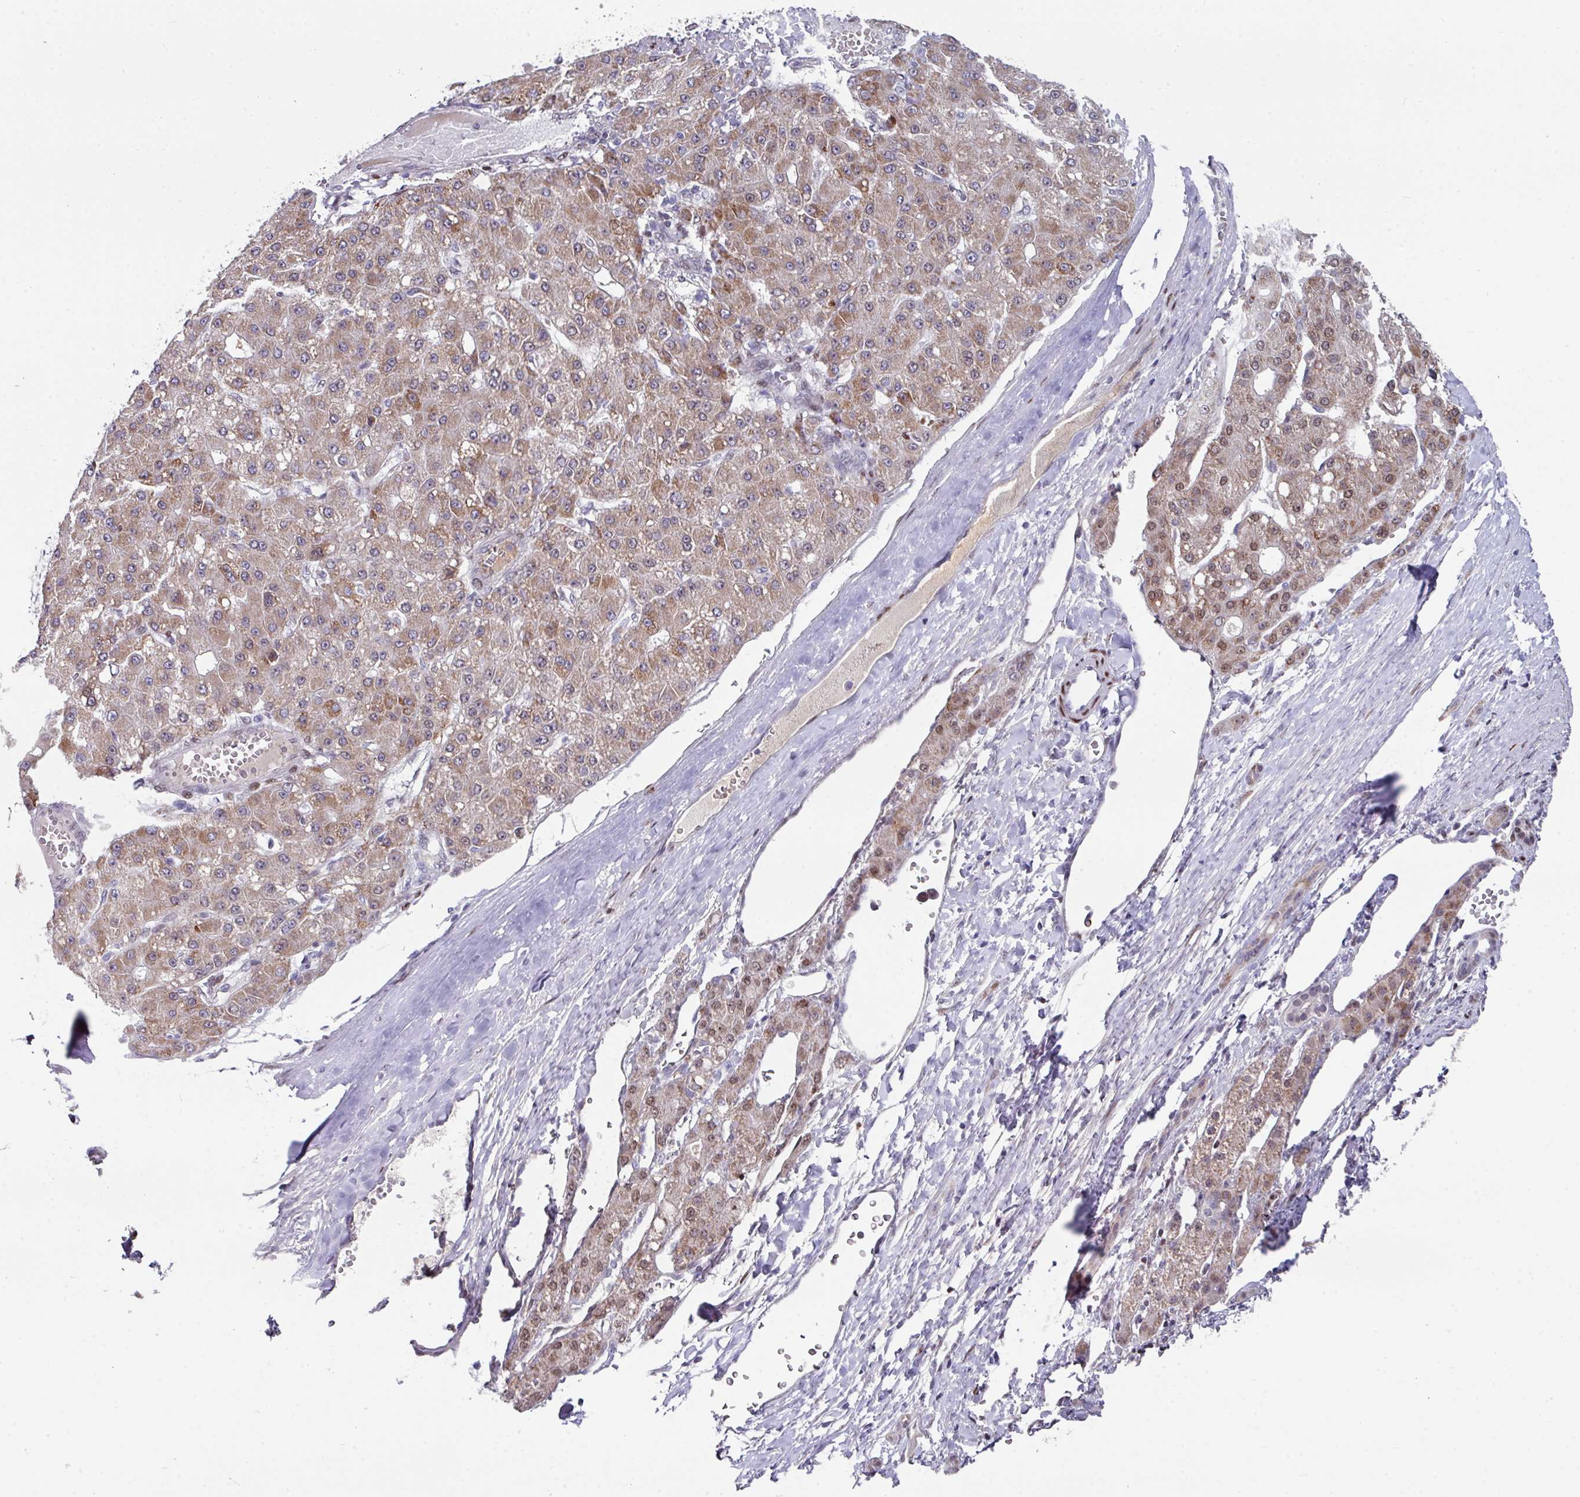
{"staining": {"intensity": "moderate", "quantity": "25%-75%", "location": "cytoplasmic/membranous,nuclear"}, "tissue": "liver cancer", "cell_type": "Tumor cells", "image_type": "cancer", "snomed": [{"axis": "morphology", "description": "Carcinoma, Hepatocellular, NOS"}, {"axis": "topography", "description": "Liver"}], "caption": "Tumor cells show medium levels of moderate cytoplasmic/membranous and nuclear staining in about 25%-75% of cells in liver cancer (hepatocellular carcinoma).", "gene": "CBX7", "patient": {"sex": "male", "age": 67}}